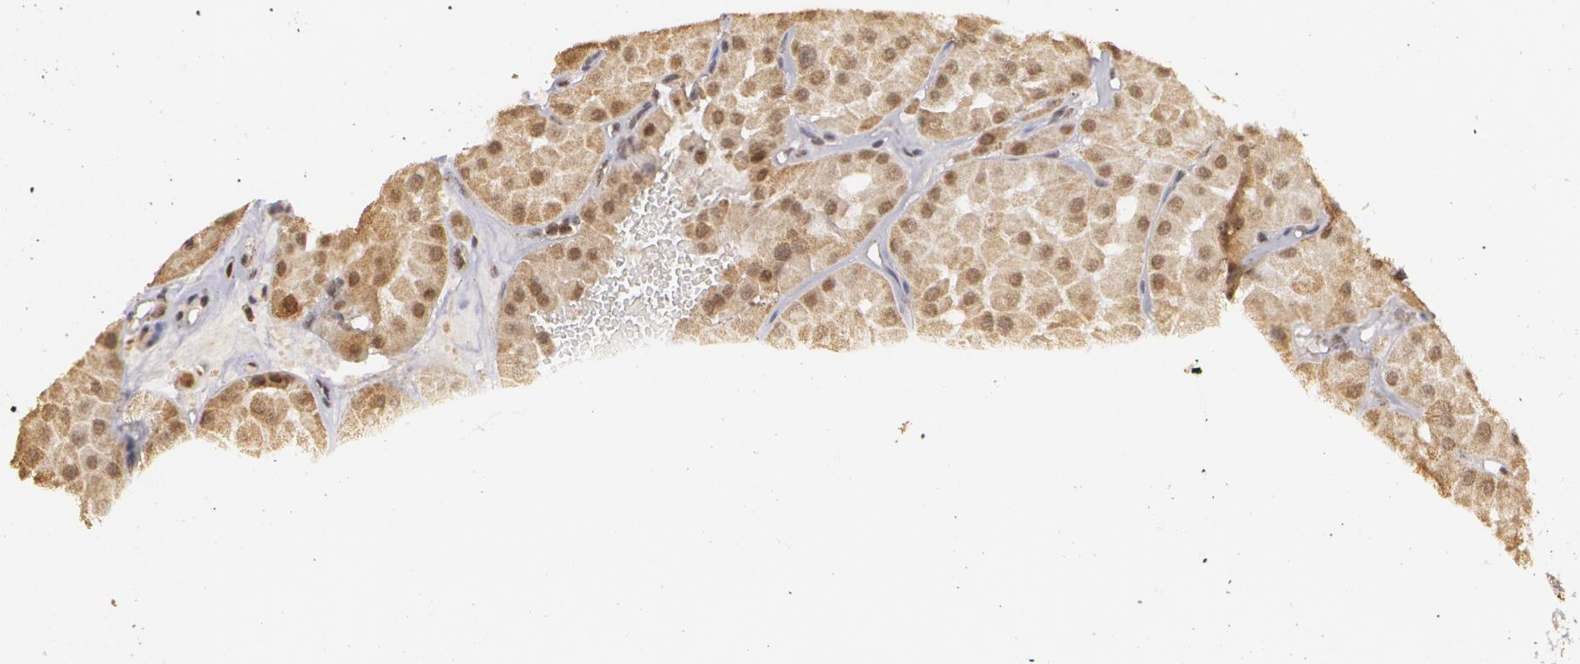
{"staining": {"intensity": "moderate", "quantity": ">75%", "location": "cytoplasmic/membranous,nuclear"}, "tissue": "renal cancer", "cell_type": "Tumor cells", "image_type": "cancer", "snomed": [{"axis": "morphology", "description": "Adenocarcinoma, uncertain malignant potential"}, {"axis": "topography", "description": "Kidney"}], "caption": "IHC image of neoplastic tissue: human renal adenocarcinoma,  uncertain malignant potential stained using immunohistochemistry (IHC) exhibits medium levels of moderate protein expression localized specifically in the cytoplasmic/membranous and nuclear of tumor cells, appearing as a cytoplasmic/membranous and nuclear brown color.", "gene": "MXD1", "patient": {"sex": "male", "age": 63}}